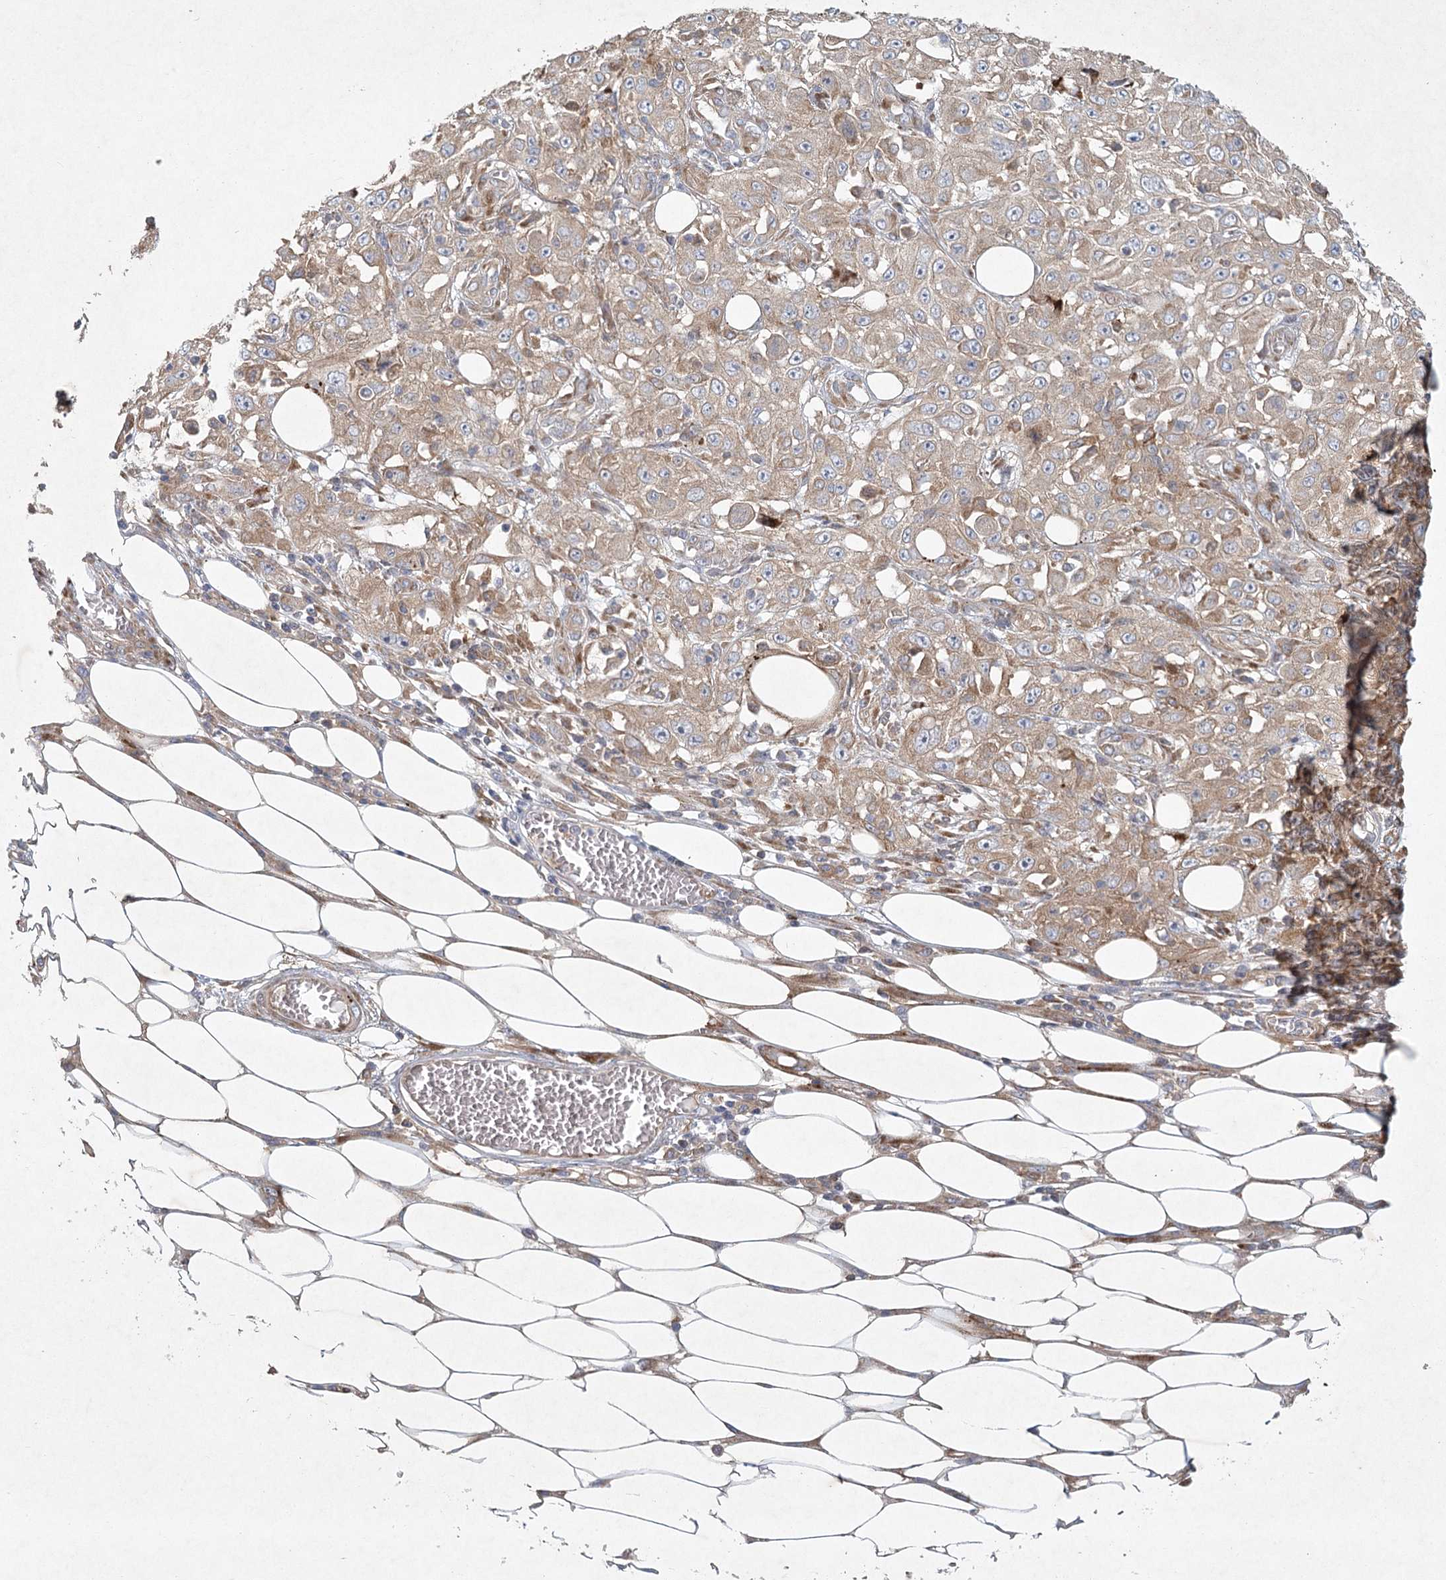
{"staining": {"intensity": "moderate", "quantity": ">75%", "location": "cytoplasmic/membranous"}, "tissue": "skin cancer", "cell_type": "Tumor cells", "image_type": "cancer", "snomed": [{"axis": "morphology", "description": "Squamous cell carcinoma, NOS"}, {"axis": "morphology", "description": "Squamous cell carcinoma, metastatic, NOS"}, {"axis": "topography", "description": "Skin"}, {"axis": "topography", "description": "Lymph node"}], "caption": "DAB immunohistochemical staining of human skin cancer (squamous cell carcinoma) demonstrates moderate cytoplasmic/membranous protein staining in about >75% of tumor cells.", "gene": "FAM110C", "patient": {"sex": "male", "age": 75}}